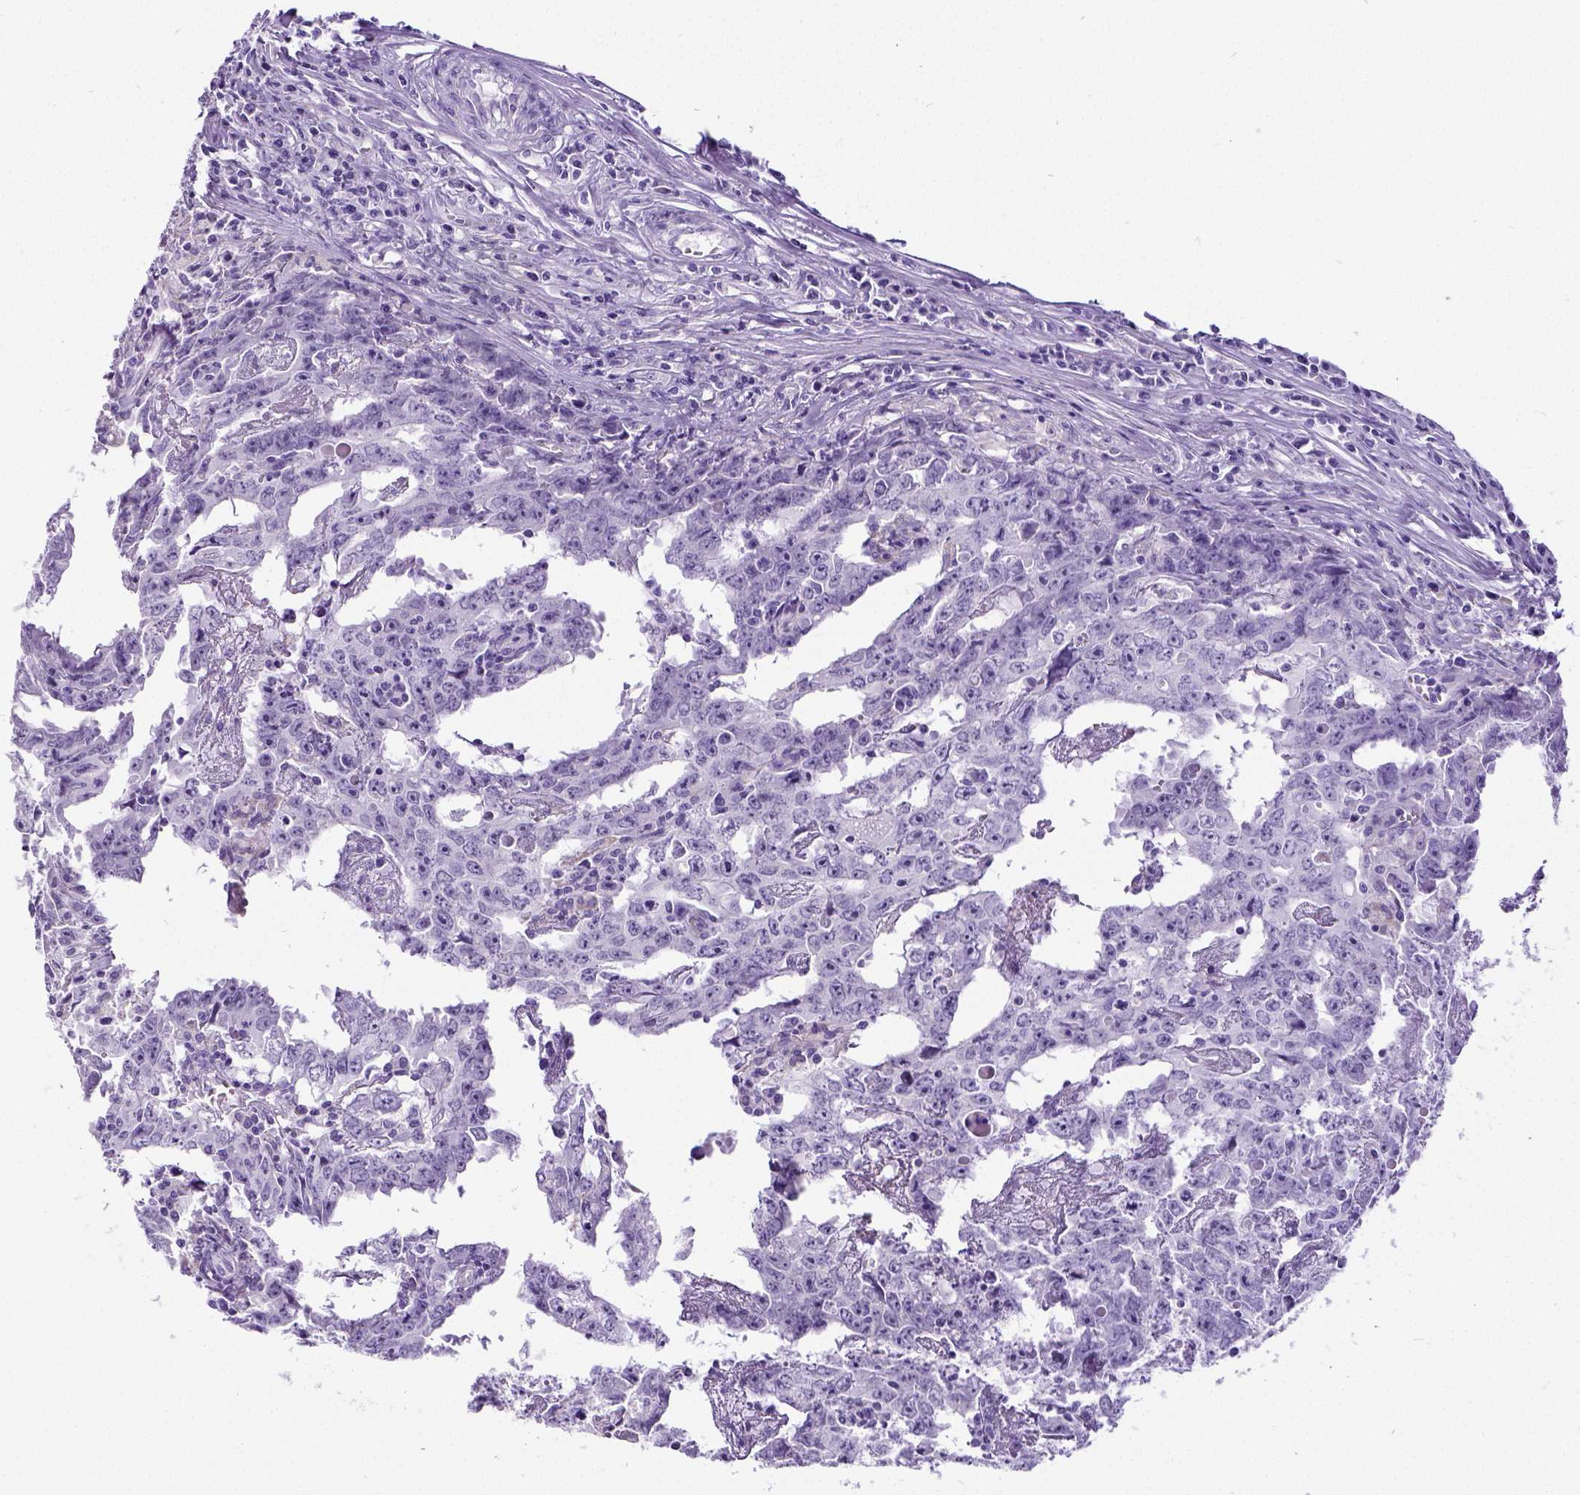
{"staining": {"intensity": "negative", "quantity": "none", "location": "none"}, "tissue": "testis cancer", "cell_type": "Tumor cells", "image_type": "cancer", "snomed": [{"axis": "morphology", "description": "Carcinoma, Embryonal, NOS"}, {"axis": "topography", "description": "Testis"}], "caption": "A photomicrograph of human testis cancer (embryonal carcinoma) is negative for staining in tumor cells.", "gene": "SATB2", "patient": {"sex": "male", "age": 22}}